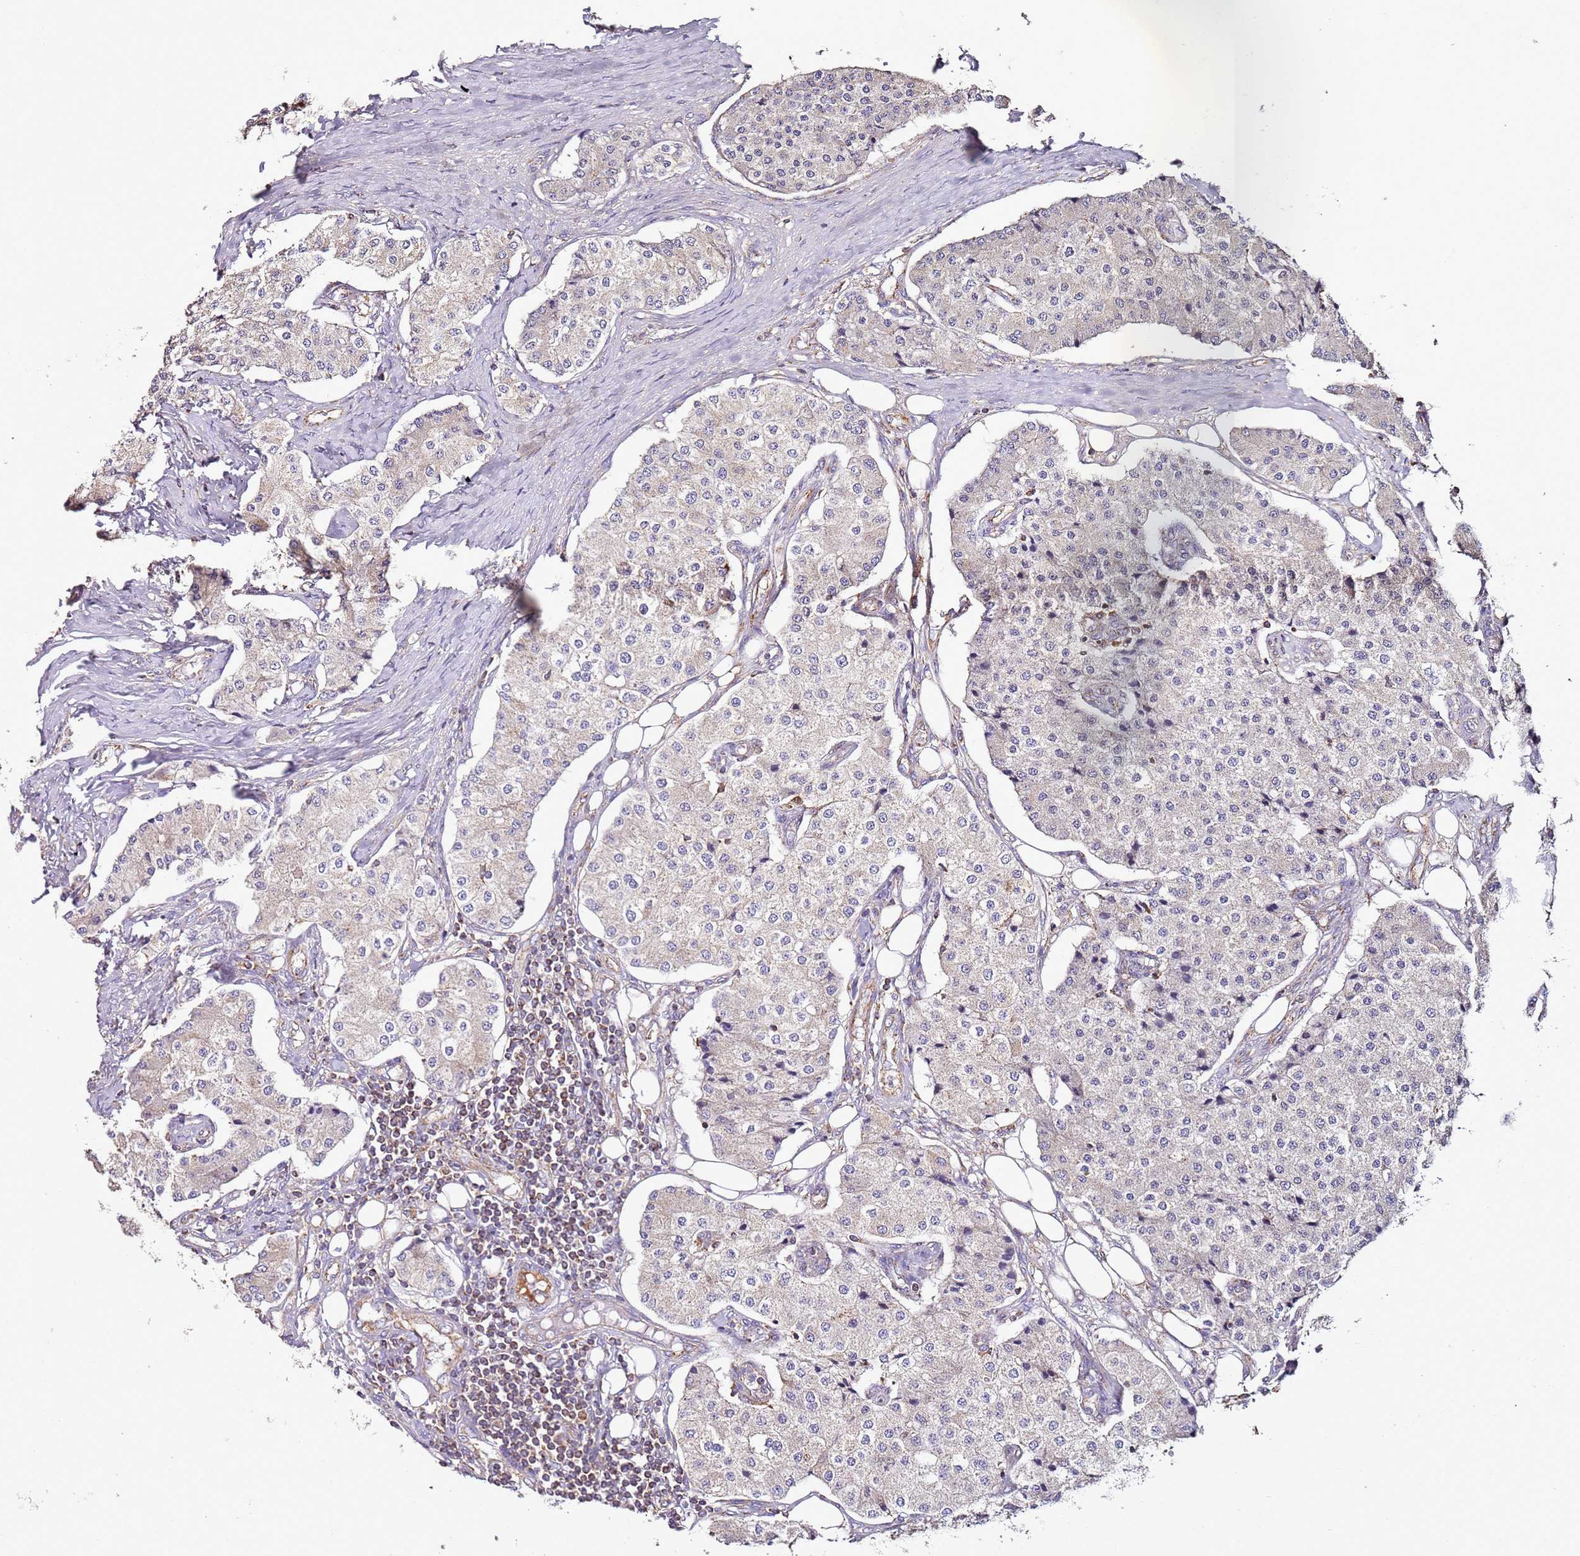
{"staining": {"intensity": "weak", "quantity": "<25%", "location": "cytoplasmic/membranous"}, "tissue": "carcinoid", "cell_type": "Tumor cells", "image_type": "cancer", "snomed": [{"axis": "morphology", "description": "Carcinoid, malignant, NOS"}, {"axis": "topography", "description": "Colon"}], "caption": "There is no significant positivity in tumor cells of carcinoid. (Stains: DAB (3,3'-diaminobenzidine) IHC with hematoxylin counter stain, Microscopy: brightfield microscopy at high magnification).", "gene": "RMND5A", "patient": {"sex": "female", "age": 52}}